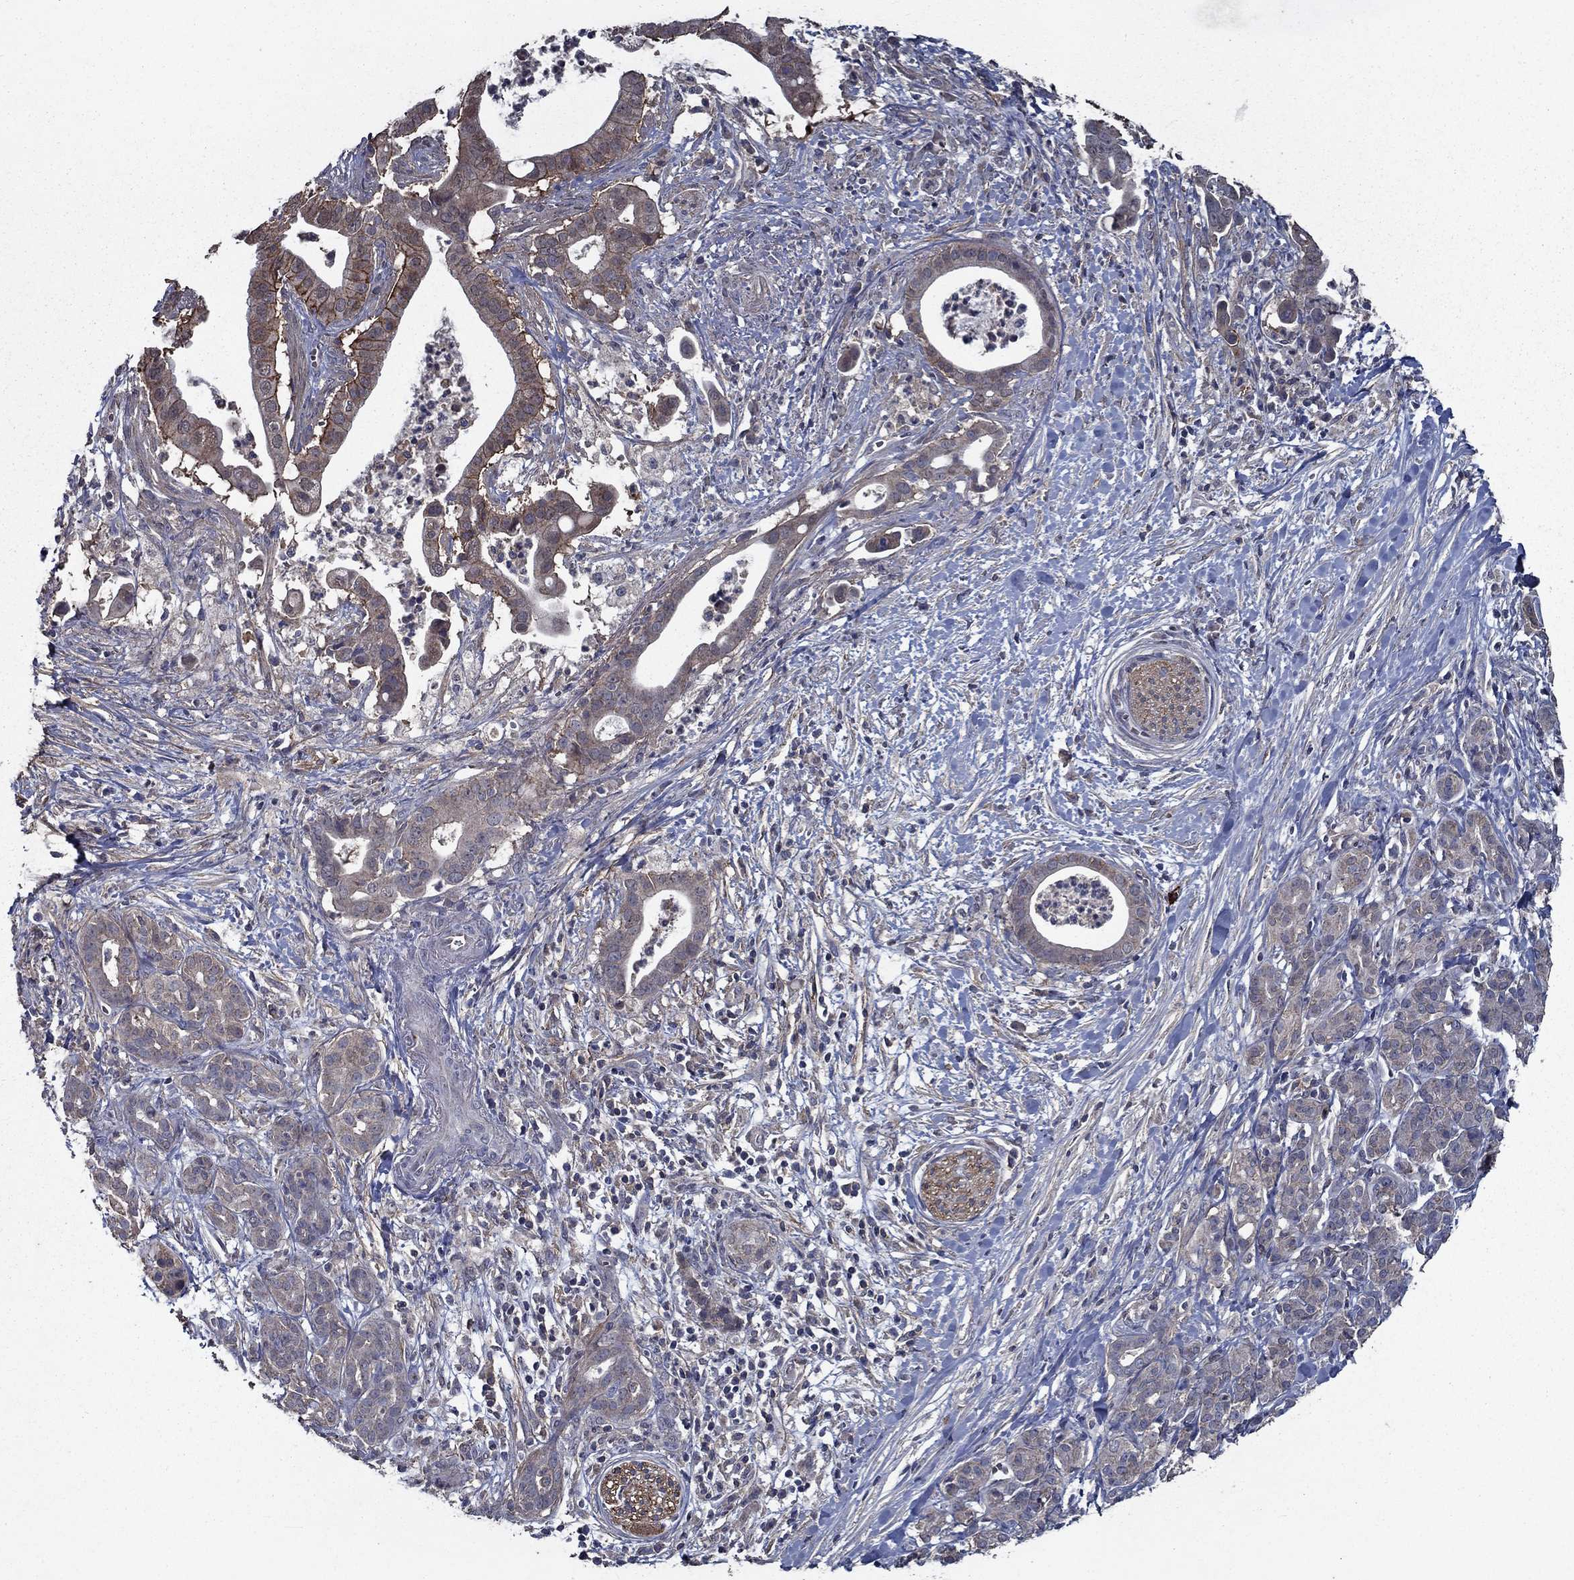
{"staining": {"intensity": "moderate", "quantity": "<25%", "location": "cytoplasmic/membranous"}, "tissue": "pancreatic cancer", "cell_type": "Tumor cells", "image_type": "cancer", "snomed": [{"axis": "morphology", "description": "Adenocarcinoma, NOS"}, {"axis": "topography", "description": "Pancreas"}], "caption": "This histopathology image reveals pancreatic cancer (adenocarcinoma) stained with immunohistochemistry to label a protein in brown. The cytoplasmic/membranous of tumor cells show moderate positivity for the protein. Nuclei are counter-stained blue.", "gene": "SLC44A1", "patient": {"sex": "male", "age": 61}}